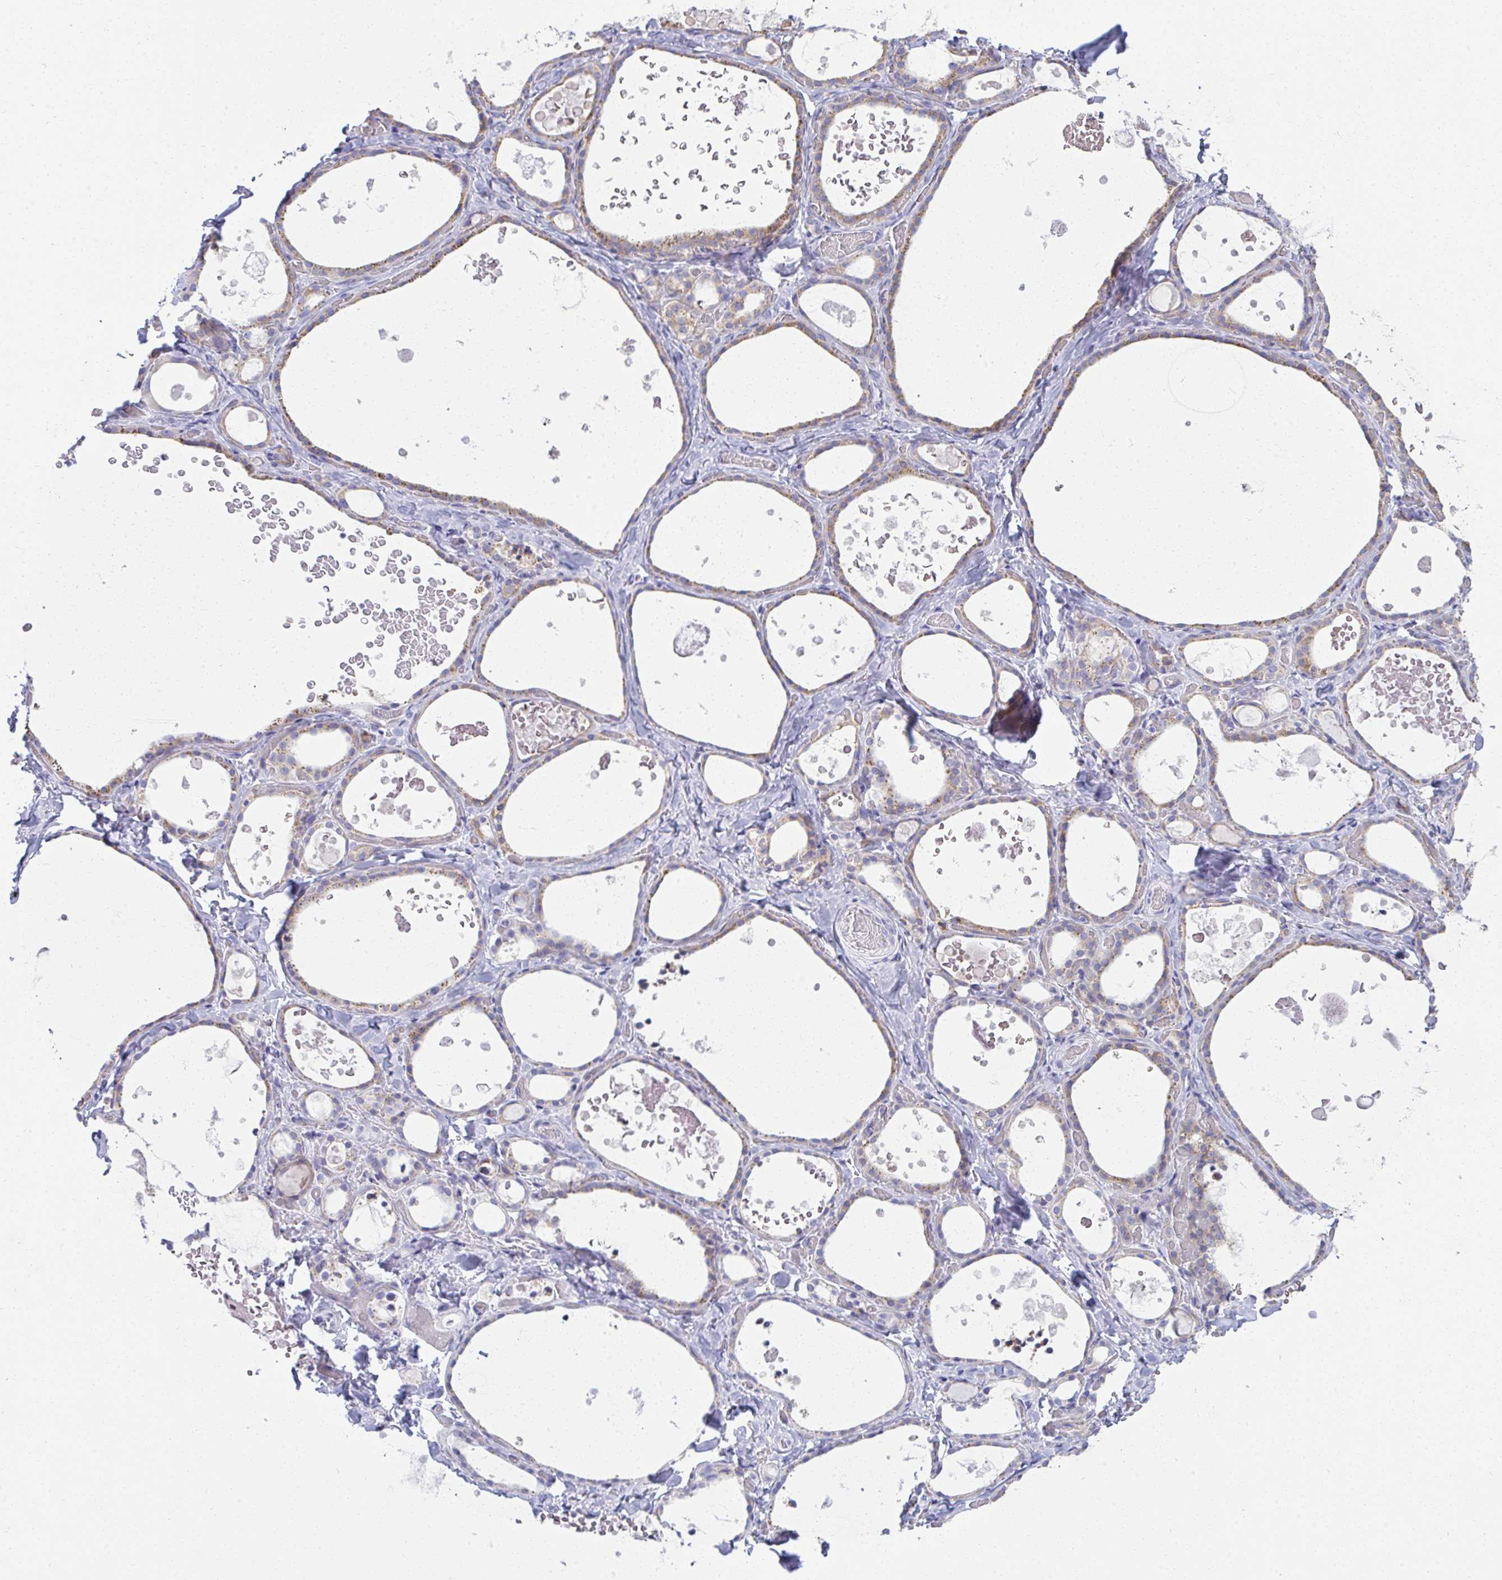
{"staining": {"intensity": "weak", "quantity": "25%-75%", "location": "cytoplasmic/membranous"}, "tissue": "thyroid gland", "cell_type": "Glandular cells", "image_type": "normal", "snomed": [{"axis": "morphology", "description": "Normal tissue, NOS"}, {"axis": "topography", "description": "Thyroid gland"}], "caption": "An image of thyroid gland stained for a protein exhibits weak cytoplasmic/membranous brown staining in glandular cells.", "gene": "FASLG", "patient": {"sex": "female", "age": 56}}